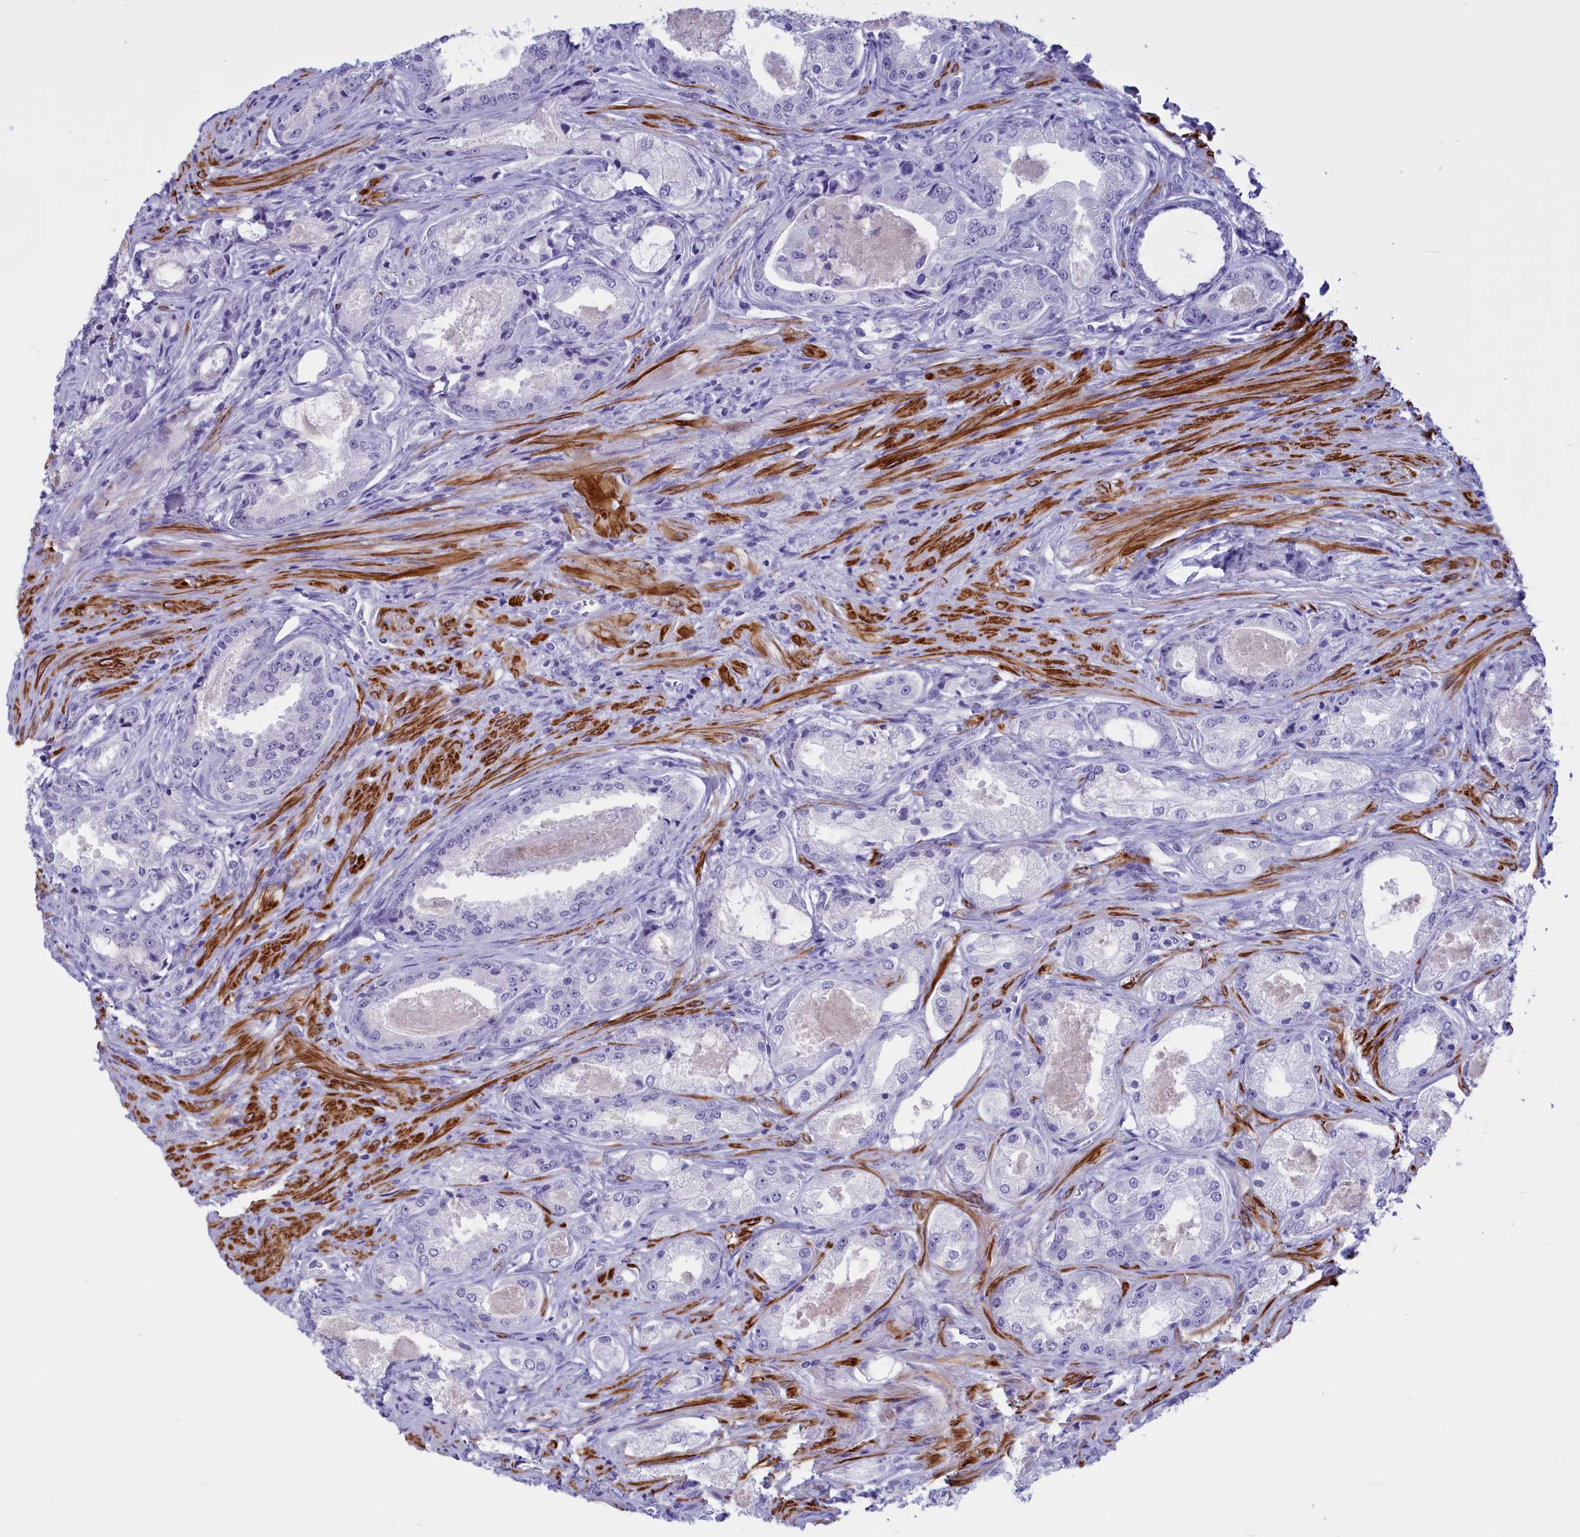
{"staining": {"intensity": "negative", "quantity": "none", "location": "none"}, "tissue": "prostate cancer", "cell_type": "Tumor cells", "image_type": "cancer", "snomed": [{"axis": "morphology", "description": "Adenocarcinoma, Low grade"}, {"axis": "topography", "description": "Prostate"}], "caption": "IHC photomicrograph of prostate cancer (adenocarcinoma (low-grade)) stained for a protein (brown), which demonstrates no expression in tumor cells. (DAB IHC with hematoxylin counter stain).", "gene": "GAPDHS", "patient": {"sex": "male", "age": 68}}